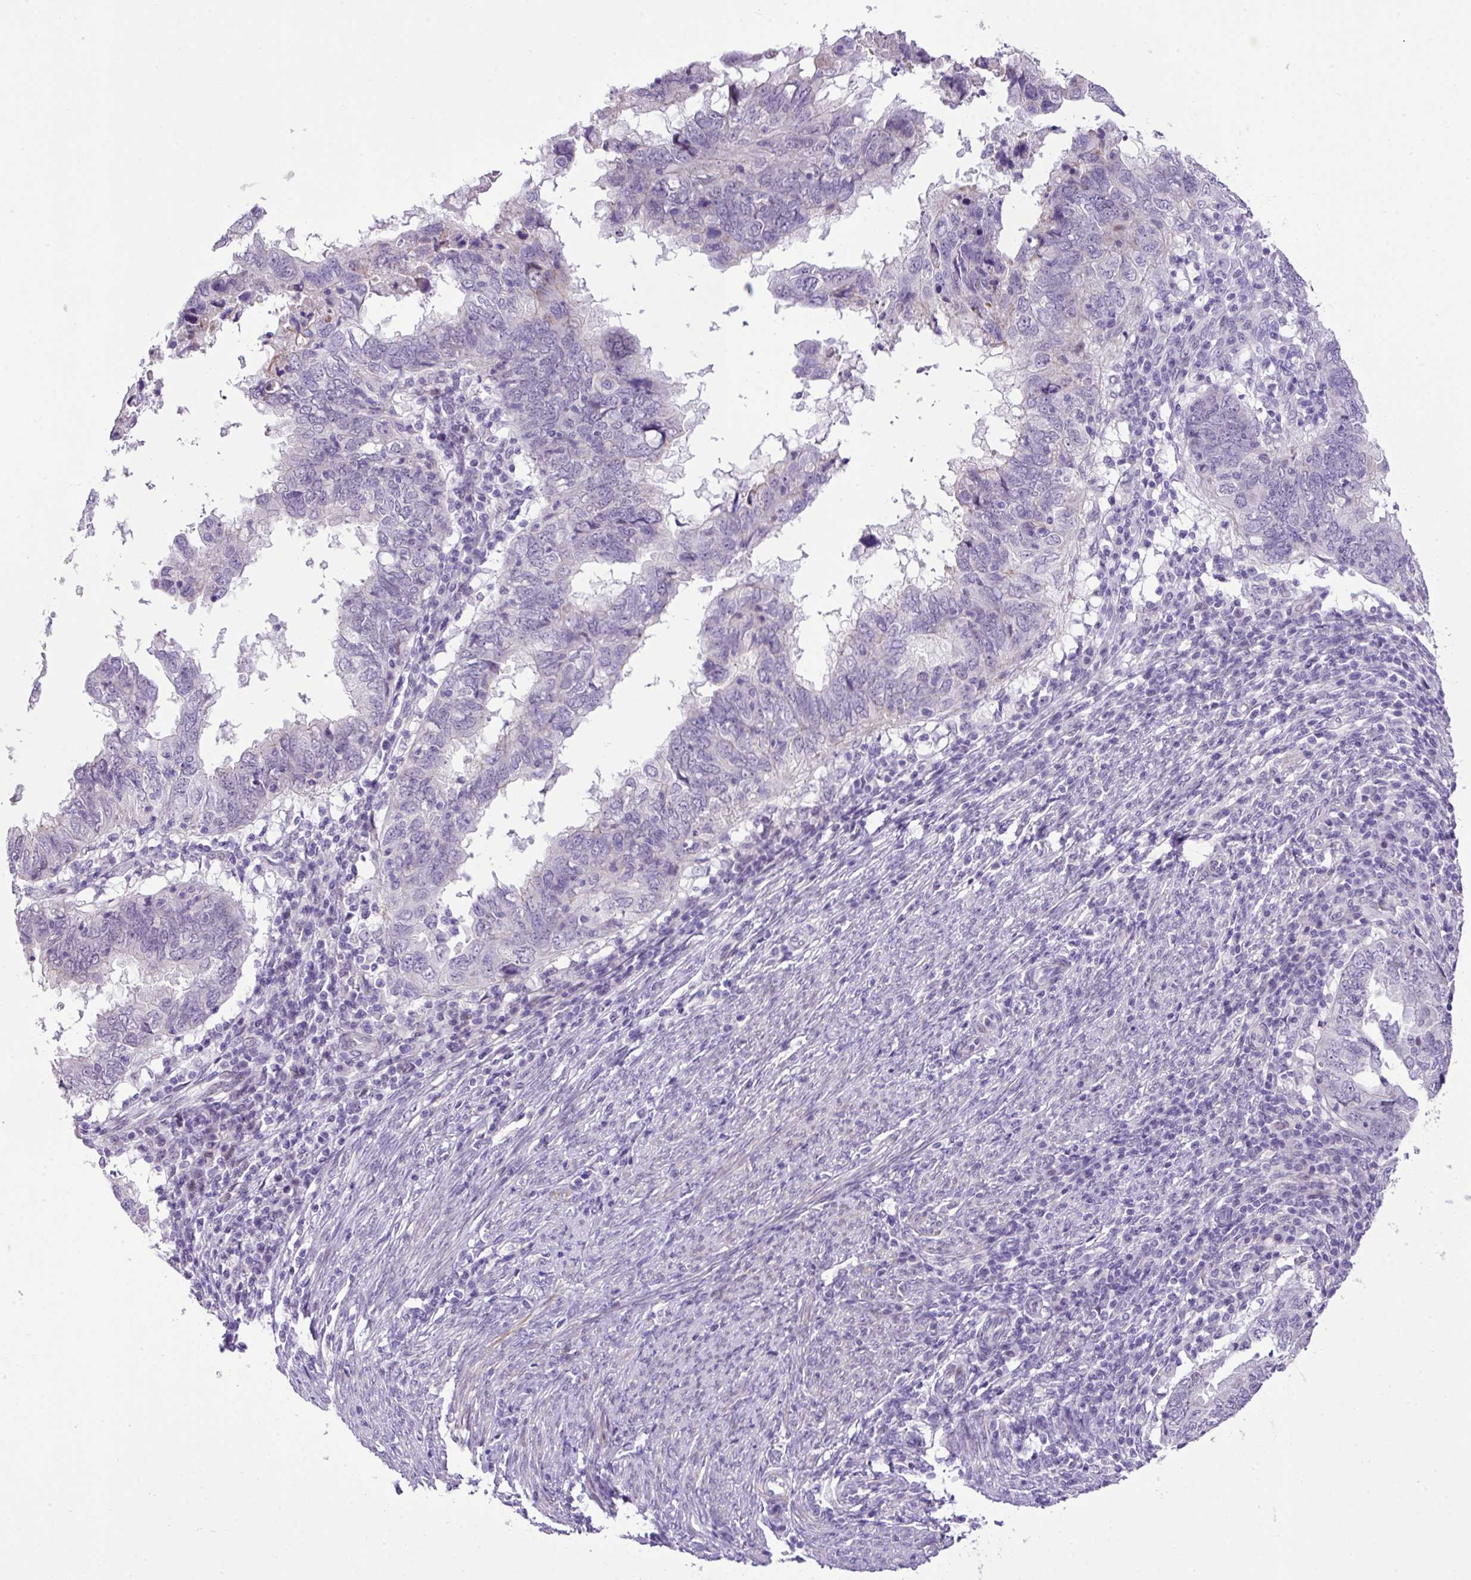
{"staining": {"intensity": "negative", "quantity": "none", "location": "none"}, "tissue": "endometrial cancer", "cell_type": "Tumor cells", "image_type": "cancer", "snomed": [{"axis": "morphology", "description": "Adenocarcinoma, NOS"}, {"axis": "topography", "description": "Uterus"}], "caption": "There is no significant staining in tumor cells of endometrial cancer (adenocarcinoma). The staining was performed using DAB (3,3'-diaminobenzidine) to visualize the protein expression in brown, while the nuclei were stained in blue with hematoxylin (Magnification: 20x).", "gene": "YLPM1", "patient": {"sex": "female", "age": 77}}